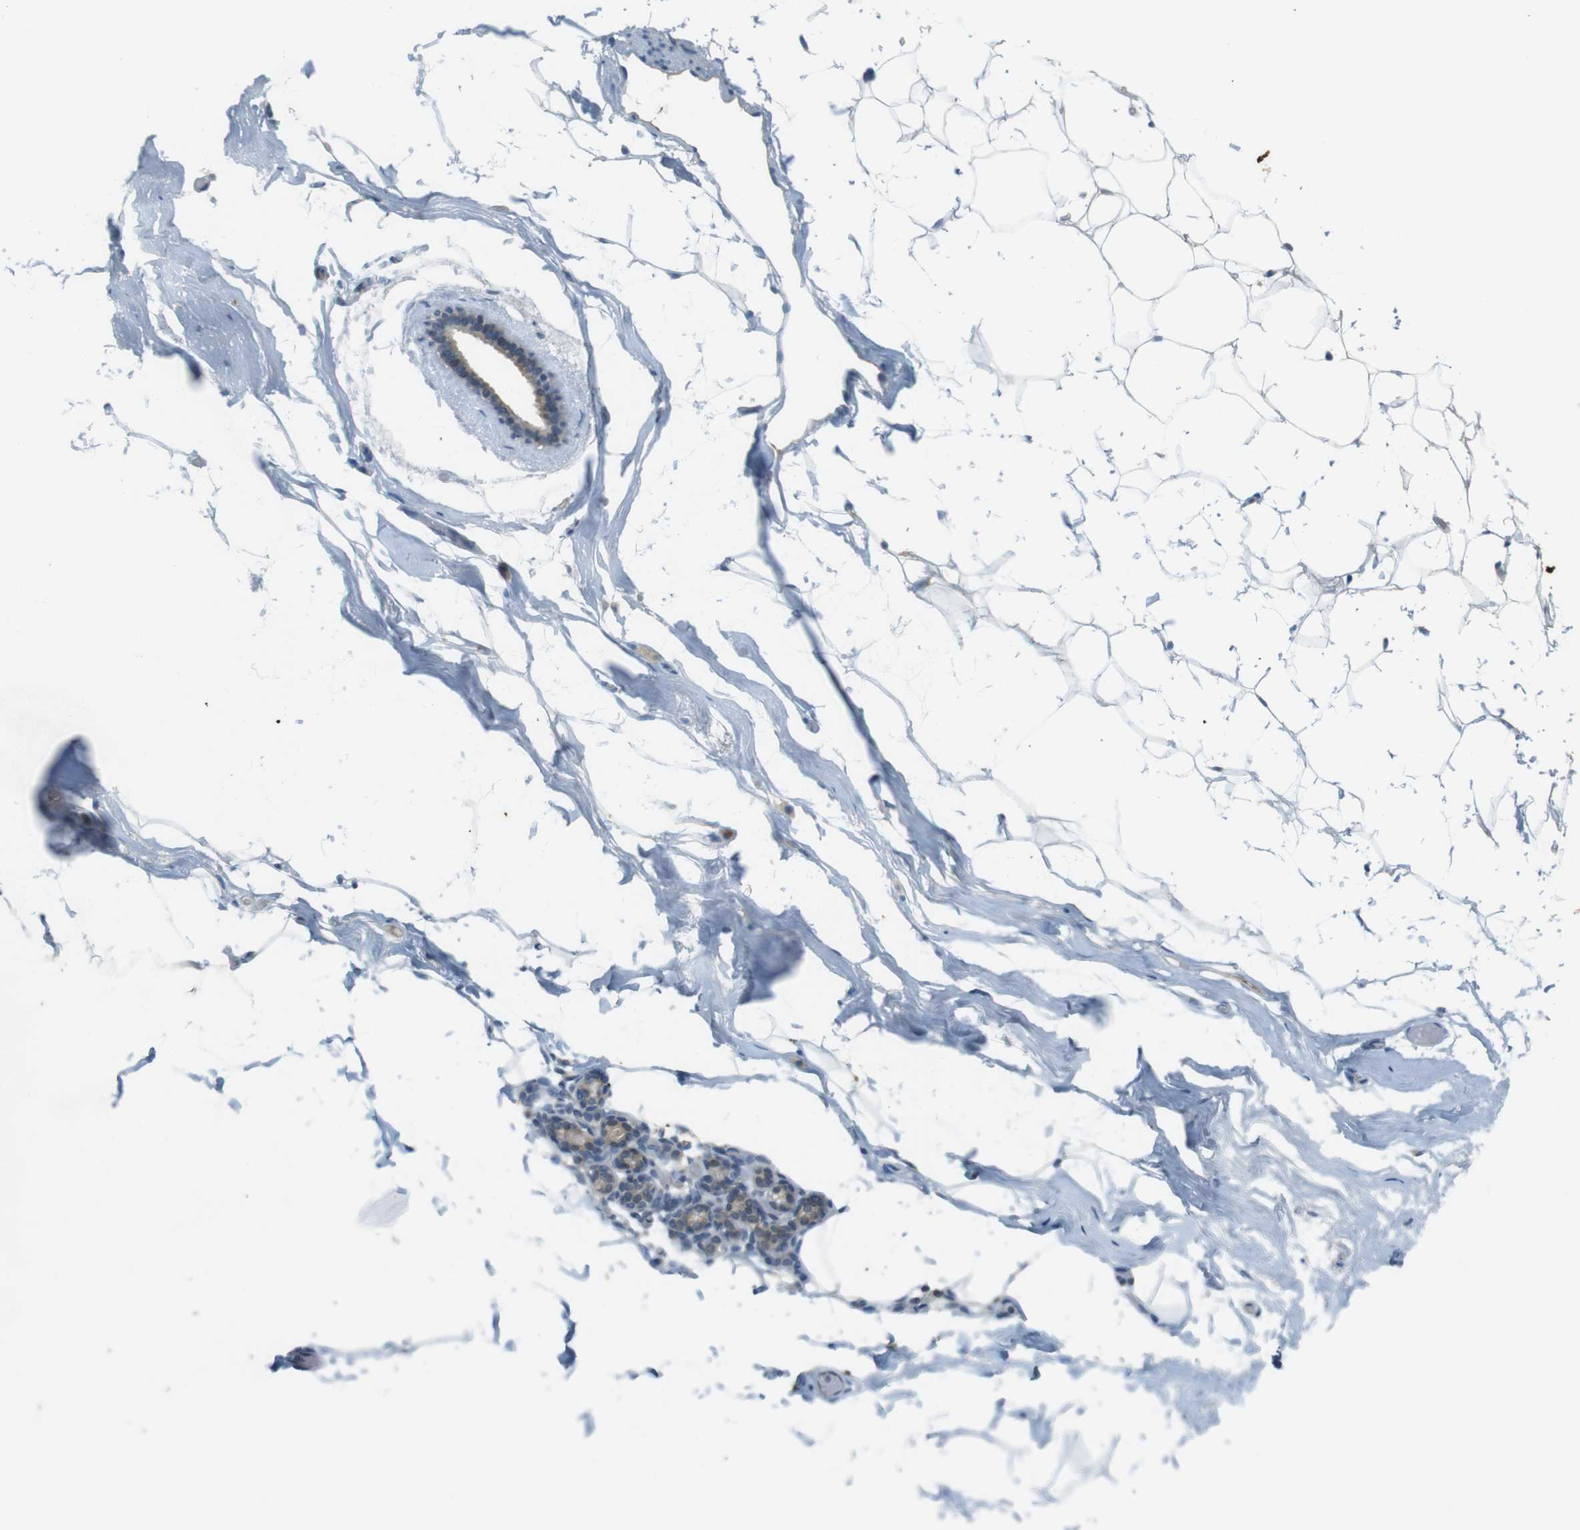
{"staining": {"intensity": "negative", "quantity": "none", "location": "none"}, "tissue": "adipose tissue", "cell_type": "Adipocytes", "image_type": "normal", "snomed": [{"axis": "morphology", "description": "Normal tissue, NOS"}, {"axis": "topography", "description": "Breast"}, {"axis": "topography", "description": "Soft tissue"}], "caption": "Adipose tissue was stained to show a protein in brown. There is no significant staining in adipocytes. Nuclei are stained in blue.", "gene": "ZDHHC20", "patient": {"sex": "female", "age": 75}}